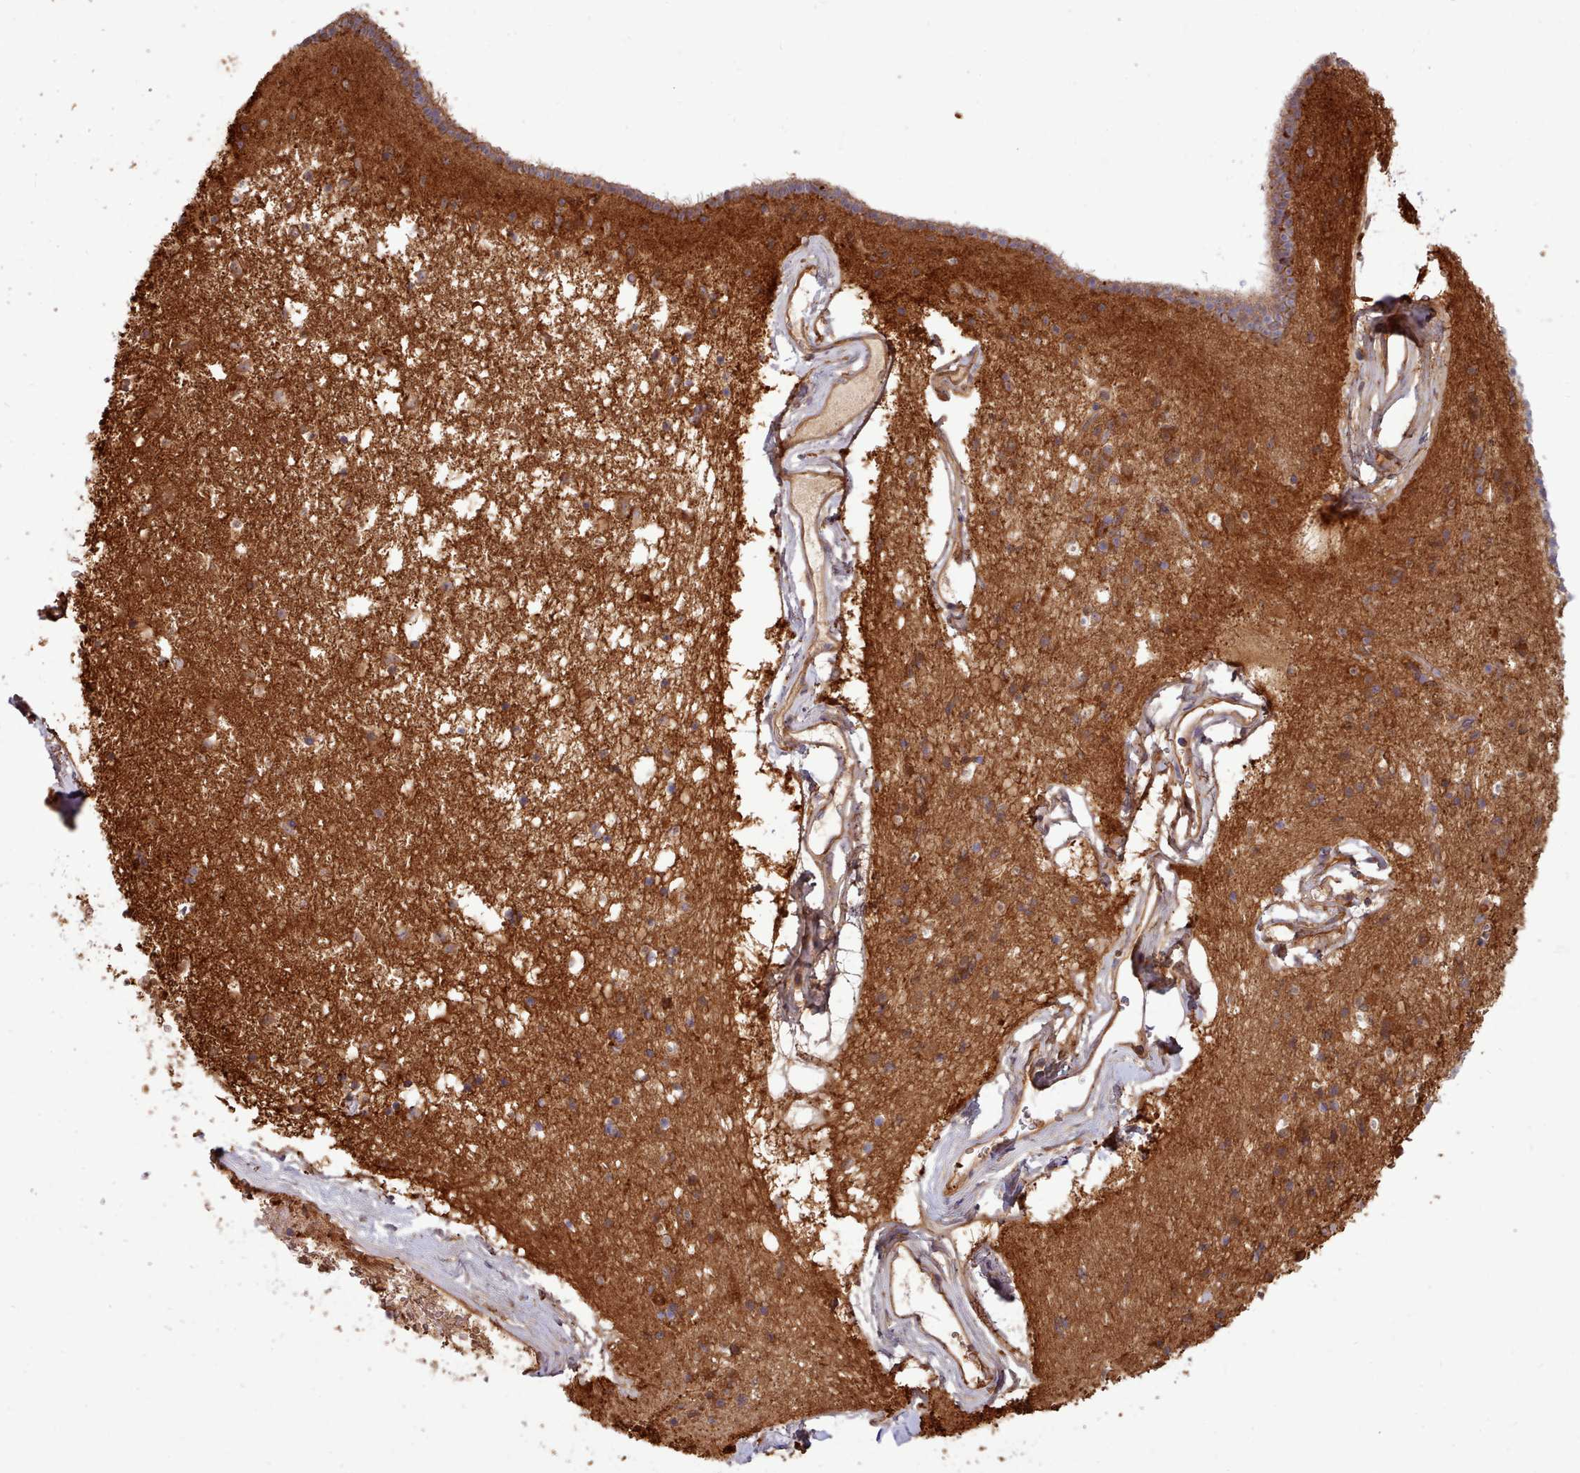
{"staining": {"intensity": "moderate", "quantity": ">75%", "location": "cytoplasmic/membranous"}, "tissue": "caudate", "cell_type": "Glial cells", "image_type": "normal", "snomed": [{"axis": "morphology", "description": "Normal tissue, NOS"}, {"axis": "topography", "description": "Lateral ventricle wall"}], "caption": "Immunohistochemistry micrograph of unremarkable caudate stained for a protein (brown), which shows medium levels of moderate cytoplasmic/membranous staining in about >75% of glial cells.", "gene": "SLC4A9", "patient": {"sex": "male", "age": 58}}